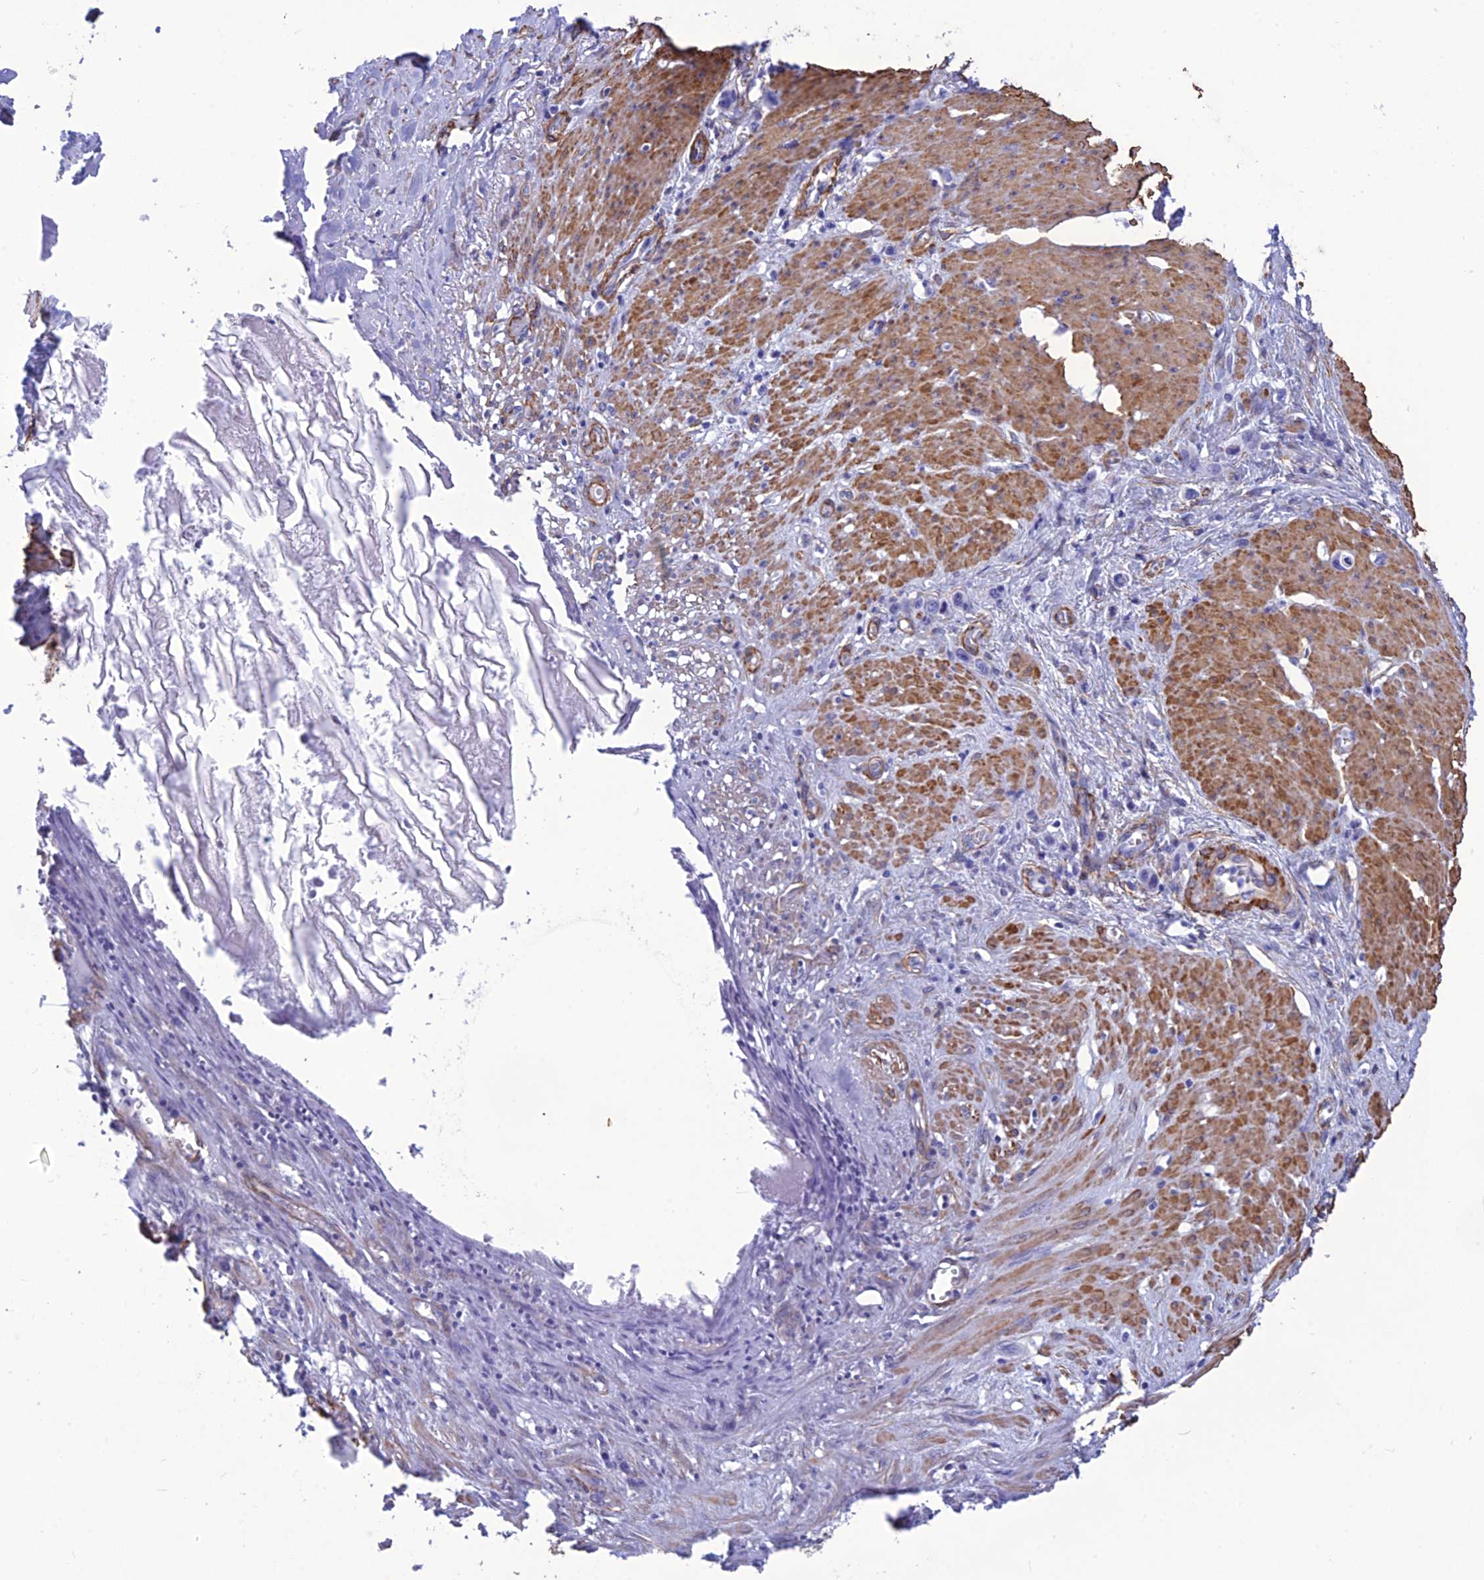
{"staining": {"intensity": "negative", "quantity": "none", "location": "none"}, "tissue": "stomach cancer", "cell_type": "Tumor cells", "image_type": "cancer", "snomed": [{"axis": "morphology", "description": "Adenocarcinoma, NOS"}, {"axis": "morphology", "description": "Adenocarcinoma, High grade"}, {"axis": "topography", "description": "Stomach, upper"}, {"axis": "topography", "description": "Stomach, lower"}], "caption": "High magnification brightfield microscopy of stomach adenocarcinoma (high-grade) stained with DAB (brown) and counterstained with hematoxylin (blue): tumor cells show no significant staining.", "gene": "NKD1", "patient": {"sex": "female", "age": 65}}